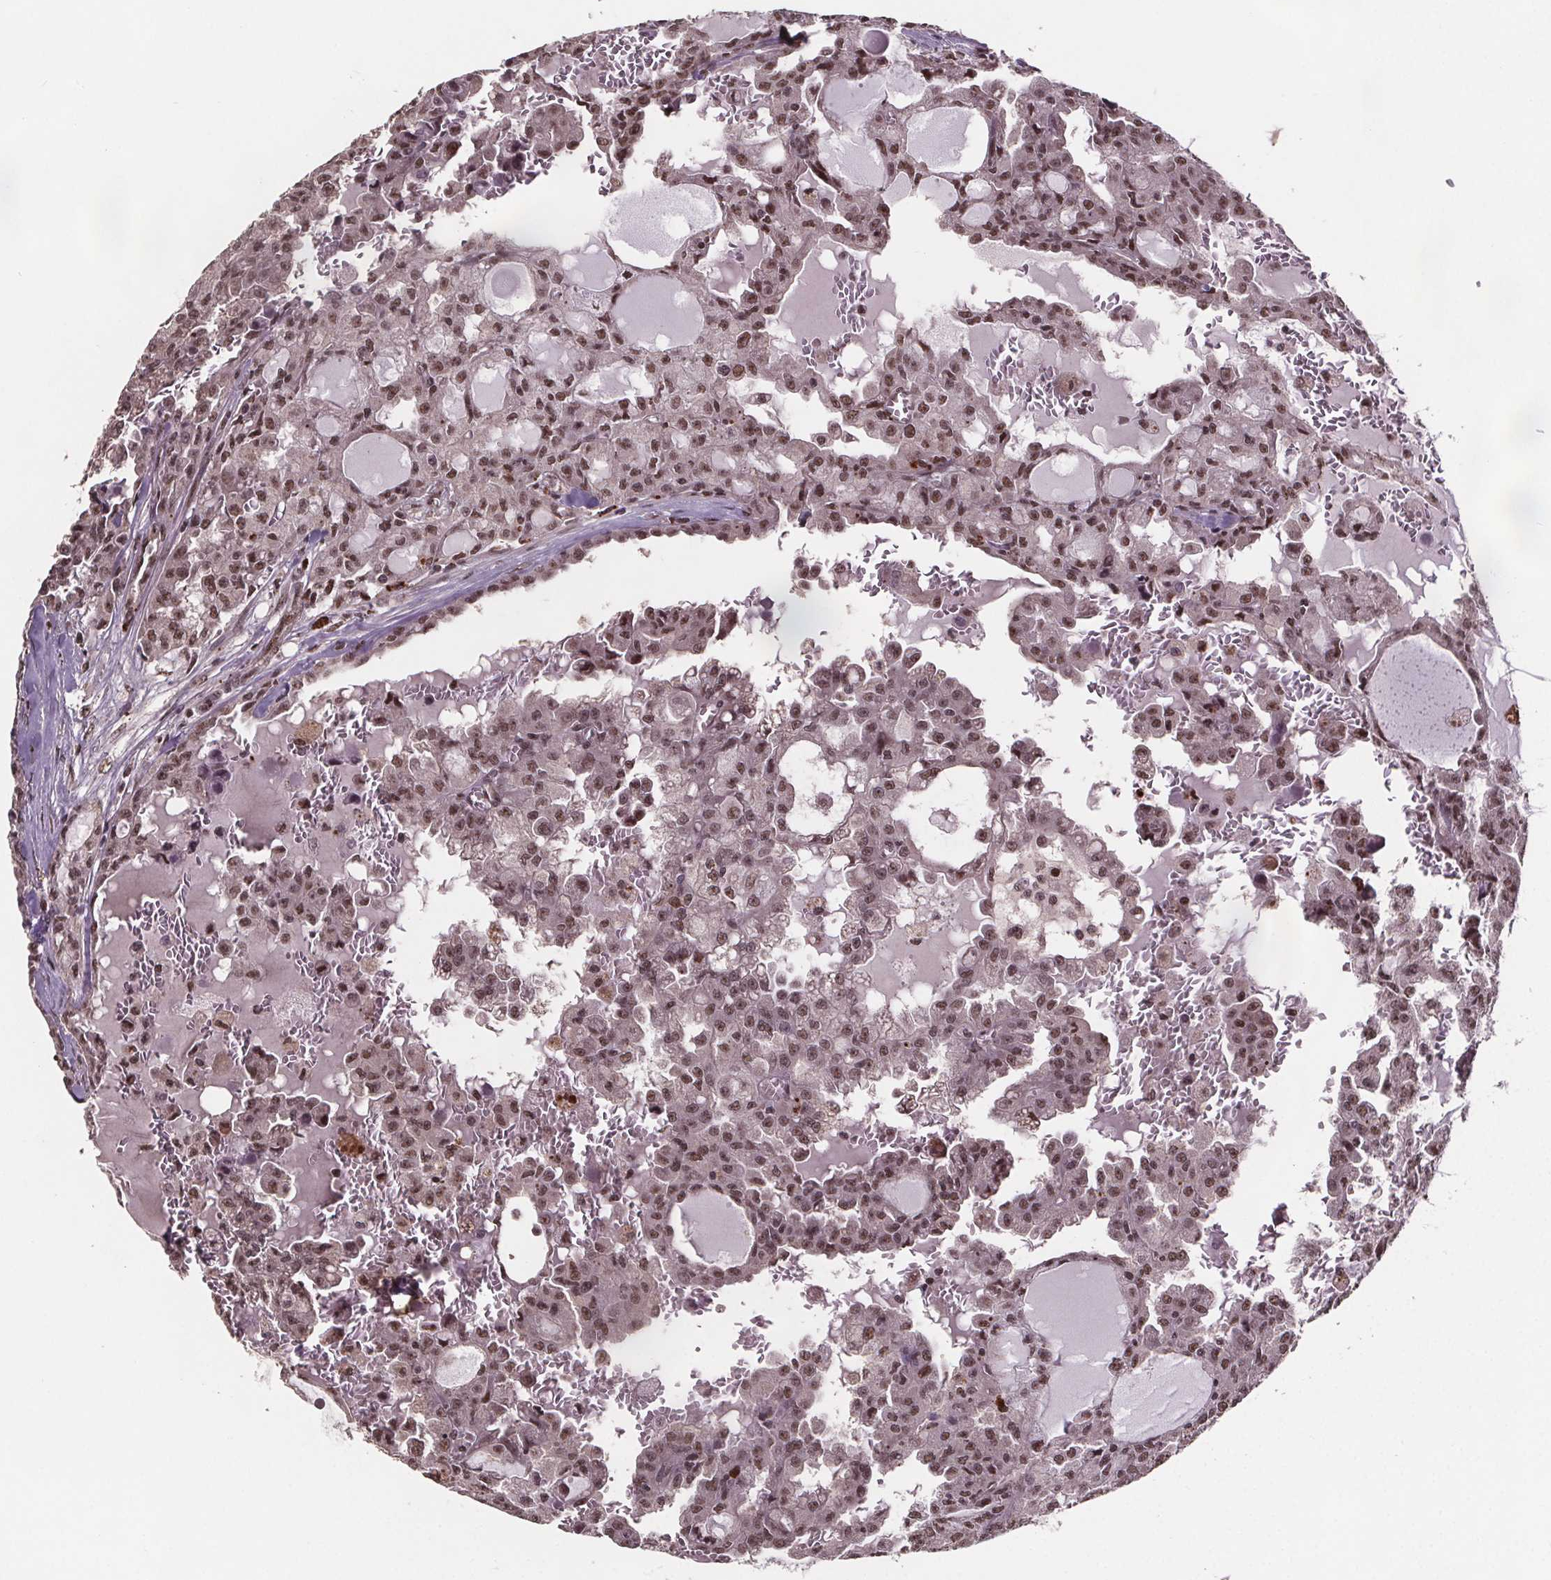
{"staining": {"intensity": "moderate", "quantity": ">75%", "location": "nuclear"}, "tissue": "head and neck cancer", "cell_type": "Tumor cells", "image_type": "cancer", "snomed": [{"axis": "morphology", "description": "Adenocarcinoma, NOS"}, {"axis": "topography", "description": "Head-Neck"}], "caption": "DAB immunohistochemical staining of human head and neck cancer displays moderate nuclear protein staining in about >75% of tumor cells. (DAB IHC, brown staining for protein, blue staining for nuclei).", "gene": "JARID2", "patient": {"sex": "male", "age": 64}}